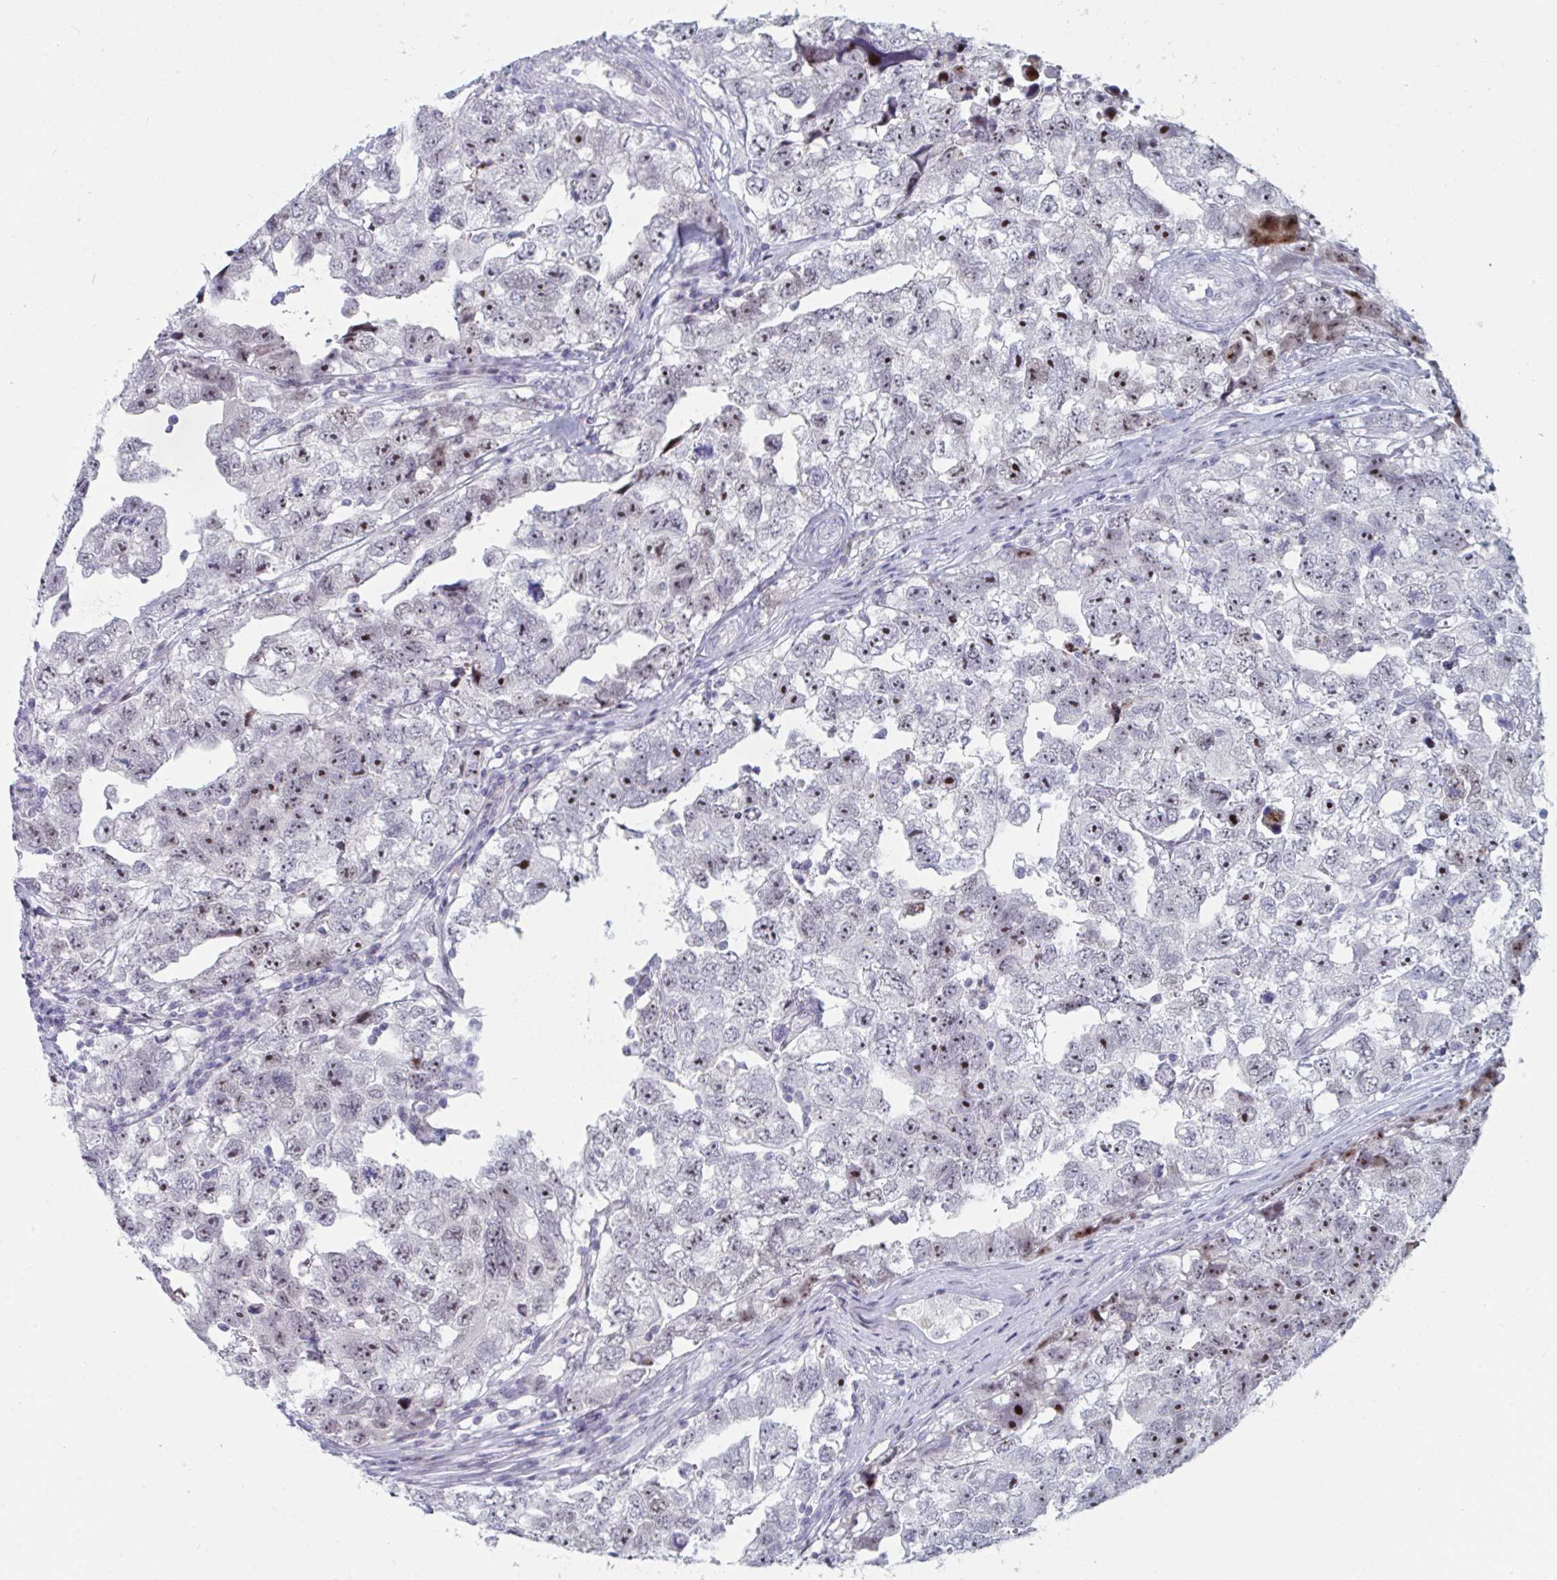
{"staining": {"intensity": "strong", "quantity": ">75%", "location": "nuclear"}, "tissue": "testis cancer", "cell_type": "Tumor cells", "image_type": "cancer", "snomed": [{"axis": "morphology", "description": "Carcinoma, Embryonal, NOS"}, {"axis": "topography", "description": "Testis"}], "caption": "Brown immunohistochemical staining in human testis cancer (embryonal carcinoma) reveals strong nuclear expression in about >75% of tumor cells.", "gene": "NR1H2", "patient": {"sex": "male", "age": 22}}